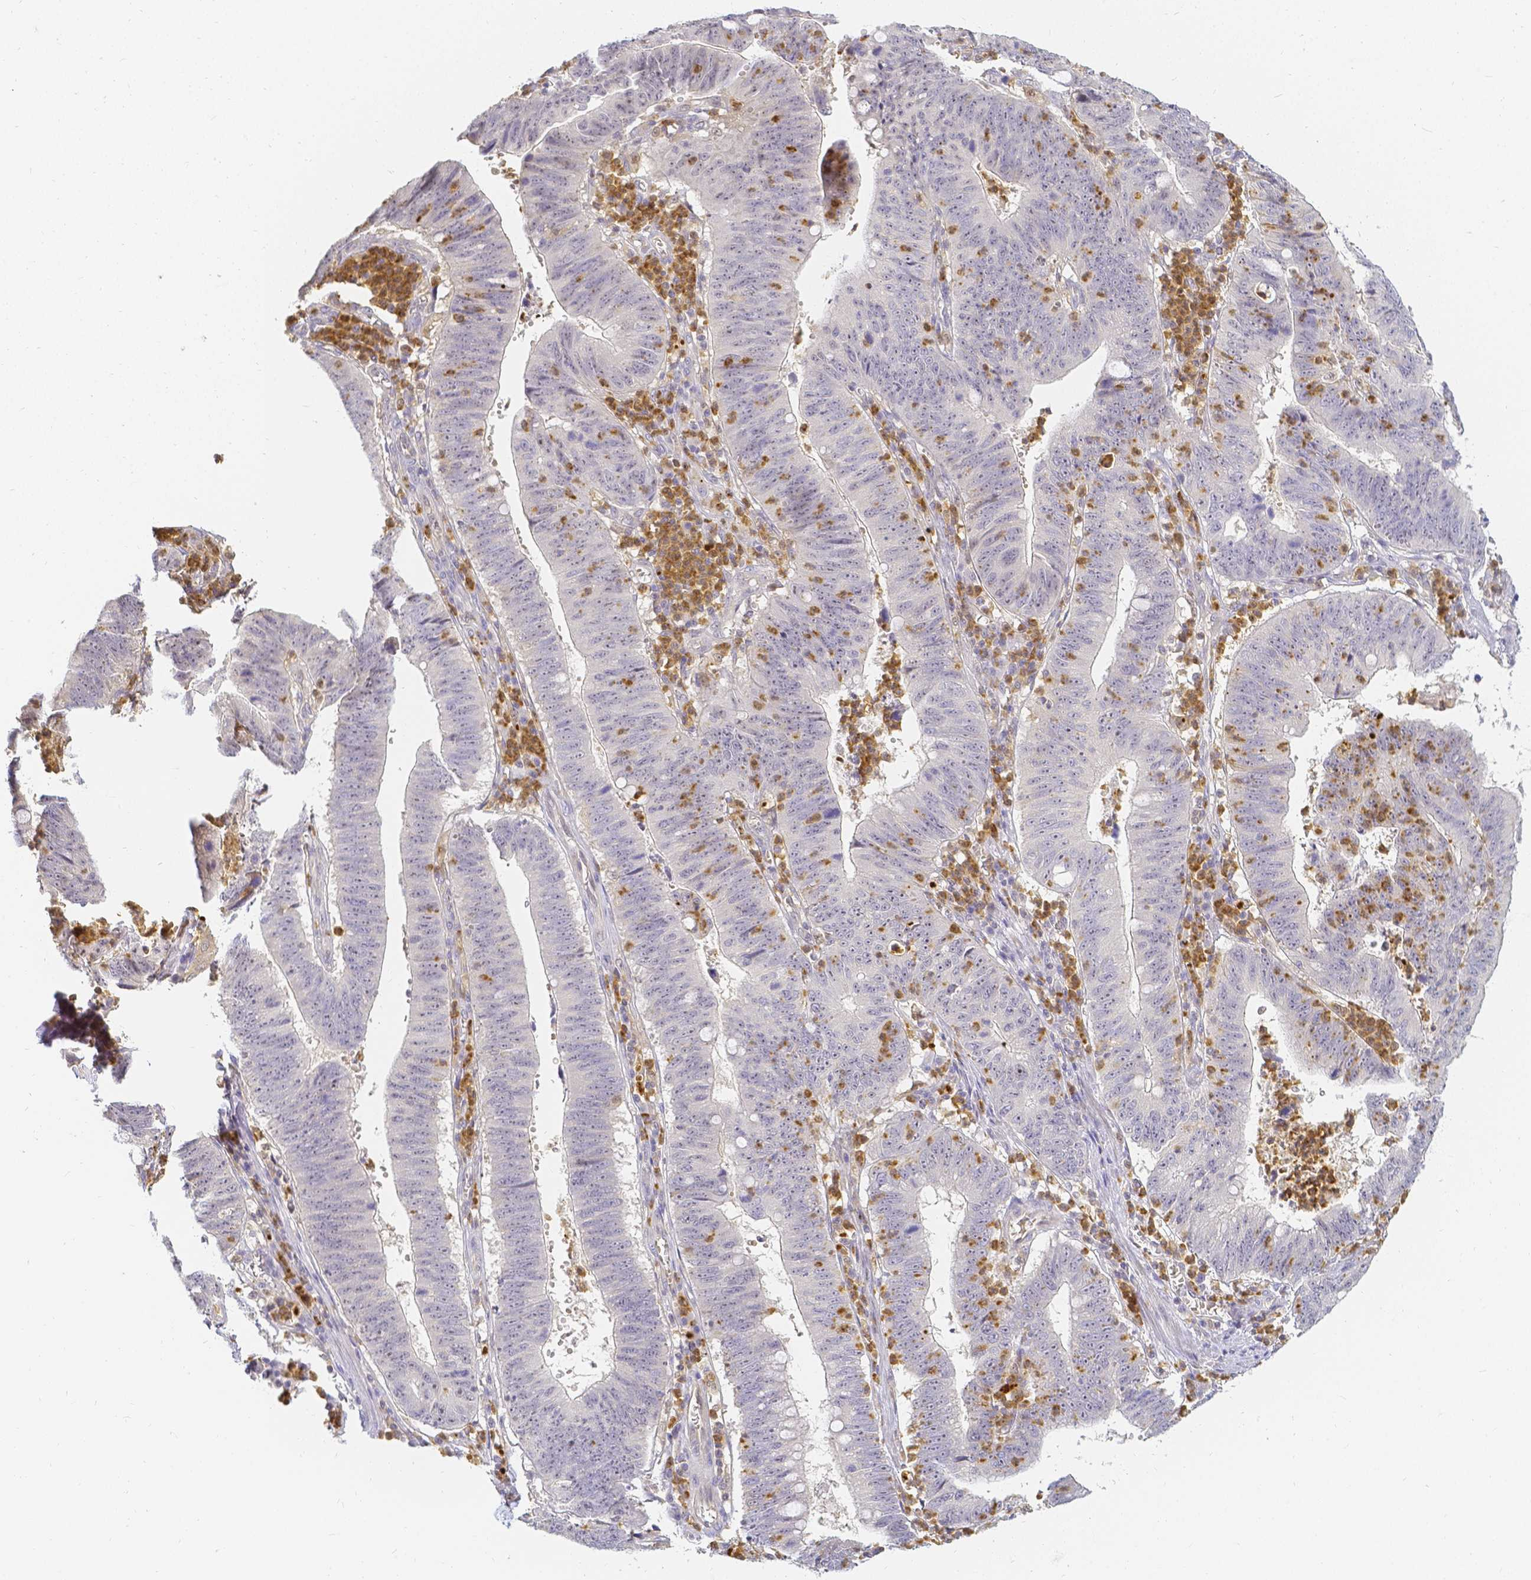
{"staining": {"intensity": "negative", "quantity": "none", "location": "none"}, "tissue": "stomach cancer", "cell_type": "Tumor cells", "image_type": "cancer", "snomed": [{"axis": "morphology", "description": "Adenocarcinoma, NOS"}, {"axis": "topography", "description": "Stomach"}], "caption": "Immunohistochemical staining of human stomach adenocarcinoma shows no significant expression in tumor cells.", "gene": "KCNH1", "patient": {"sex": "male", "age": 59}}